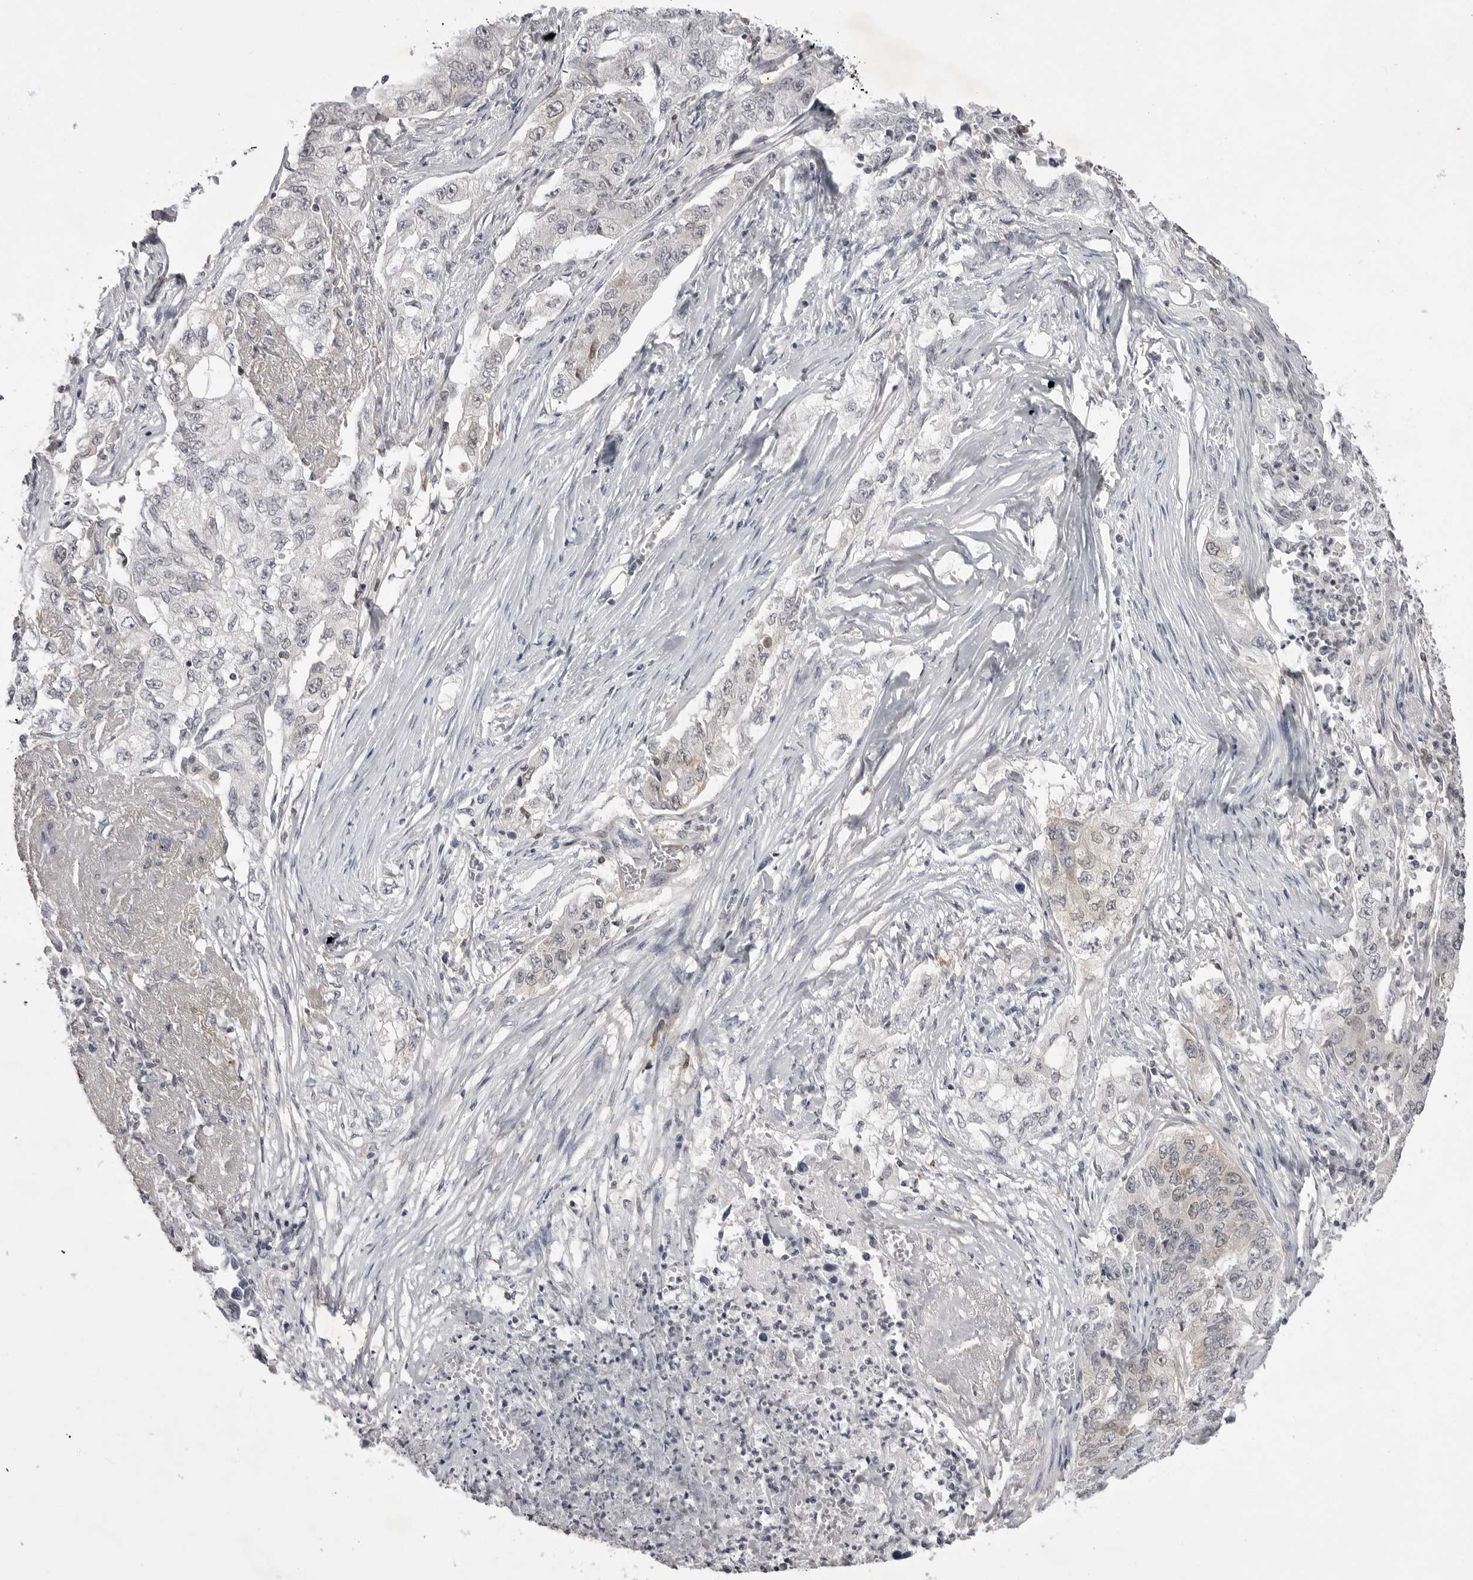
{"staining": {"intensity": "weak", "quantity": "<25%", "location": "cytoplasmic/membranous"}, "tissue": "lung cancer", "cell_type": "Tumor cells", "image_type": "cancer", "snomed": [{"axis": "morphology", "description": "Adenocarcinoma, NOS"}, {"axis": "topography", "description": "Lung"}], "caption": "DAB immunohistochemical staining of lung cancer exhibits no significant positivity in tumor cells.", "gene": "RRM1", "patient": {"sex": "female", "age": 51}}